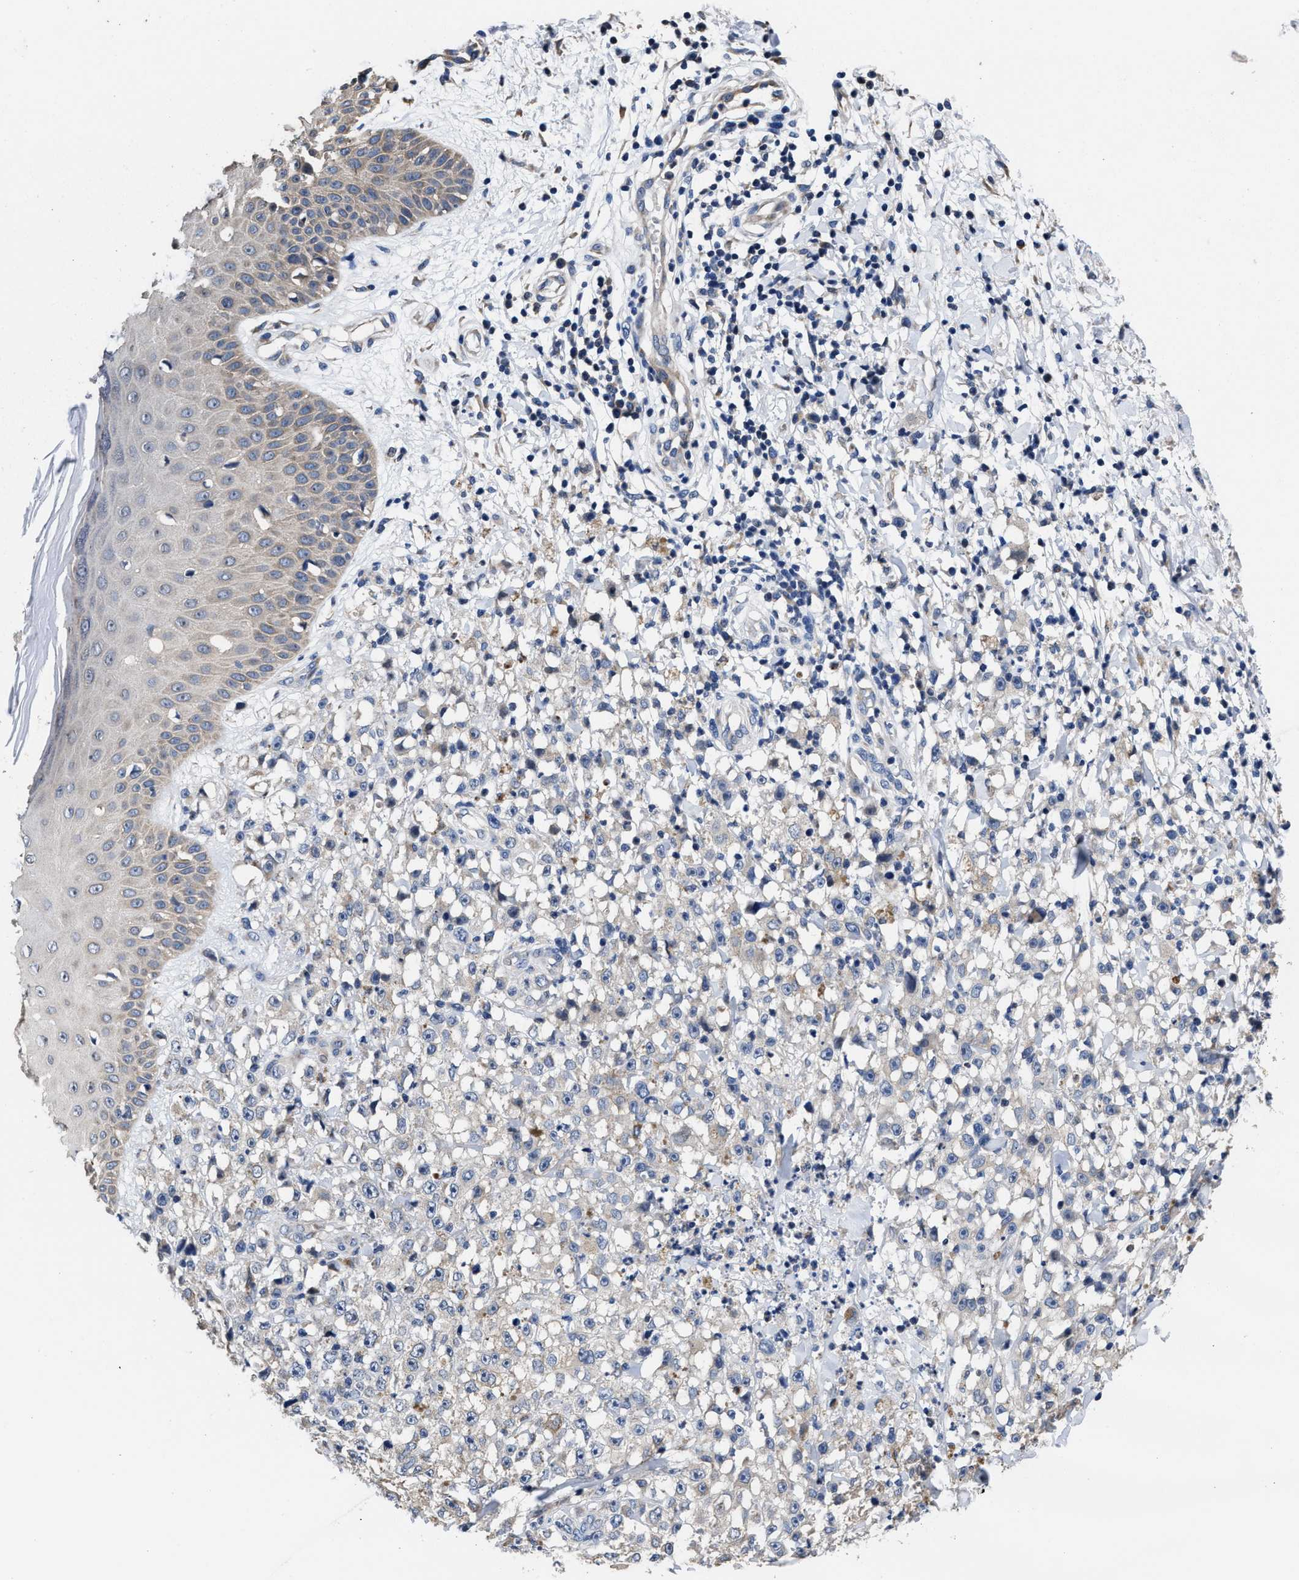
{"staining": {"intensity": "negative", "quantity": "none", "location": "none"}, "tissue": "melanoma", "cell_type": "Tumor cells", "image_type": "cancer", "snomed": [{"axis": "morphology", "description": "Malignant melanoma, NOS"}, {"axis": "topography", "description": "Skin"}], "caption": "Protein analysis of melanoma demonstrates no significant staining in tumor cells. (Immunohistochemistry, brightfield microscopy, high magnification).", "gene": "HOOK1", "patient": {"sex": "female", "age": 82}}